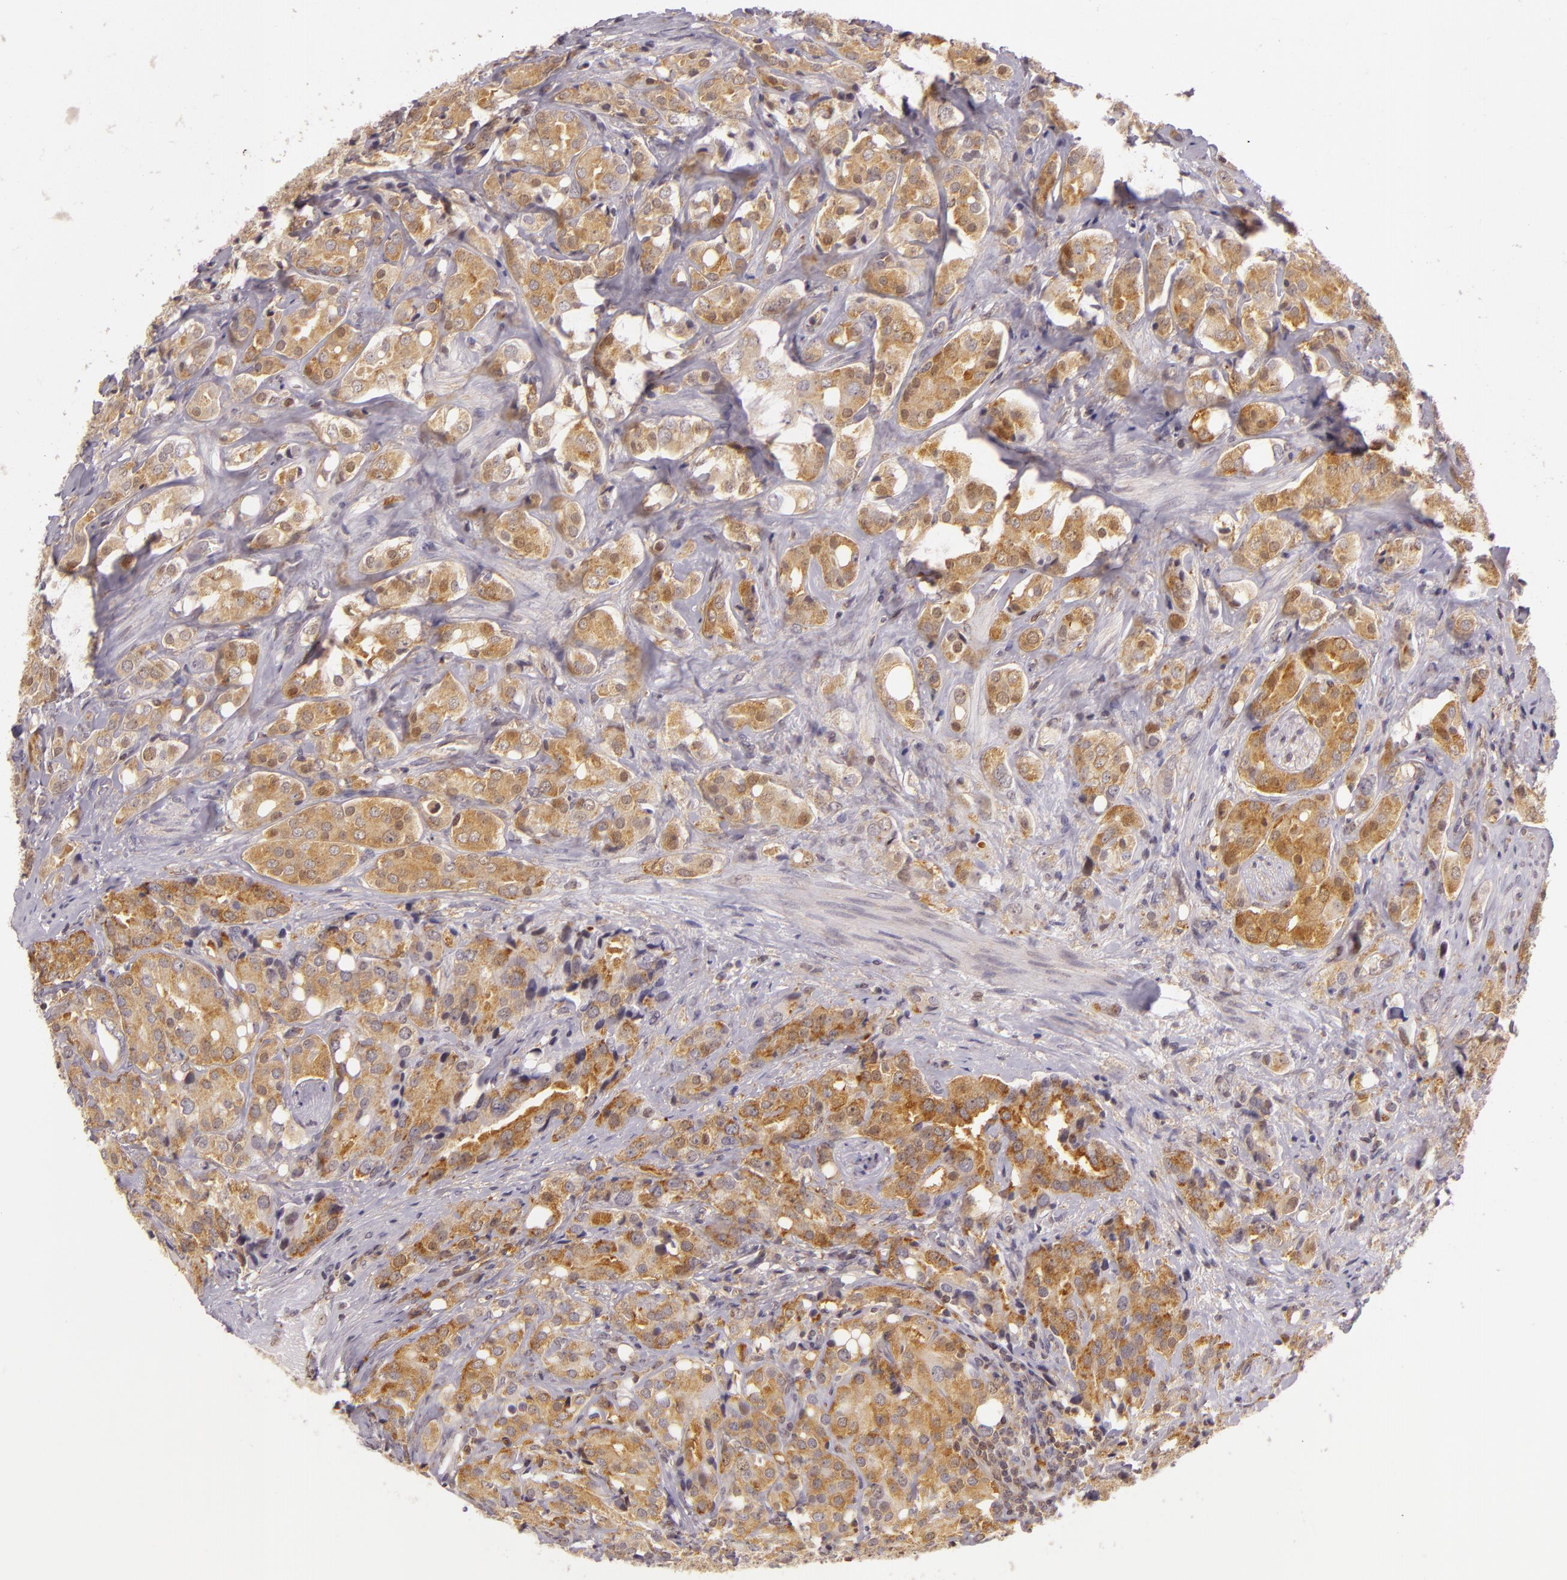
{"staining": {"intensity": "moderate", "quantity": ">75%", "location": "cytoplasmic/membranous"}, "tissue": "prostate cancer", "cell_type": "Tumor cells", "image_type": "cancer", "snomed": [{"axis": "morphology", "description": "Adenocarcinoma, High grade"}, {"axis": "topography", "description": "Prostate"}], "caption": "There is medium levels of moderate cytoplasmic/membranous positivity in tumor cells of prostate cancer, as demonstrated by immunohistochemical staining (brown color).", "gene": "IMPDH1", "patient": {"sex": "male", "age": 68}}